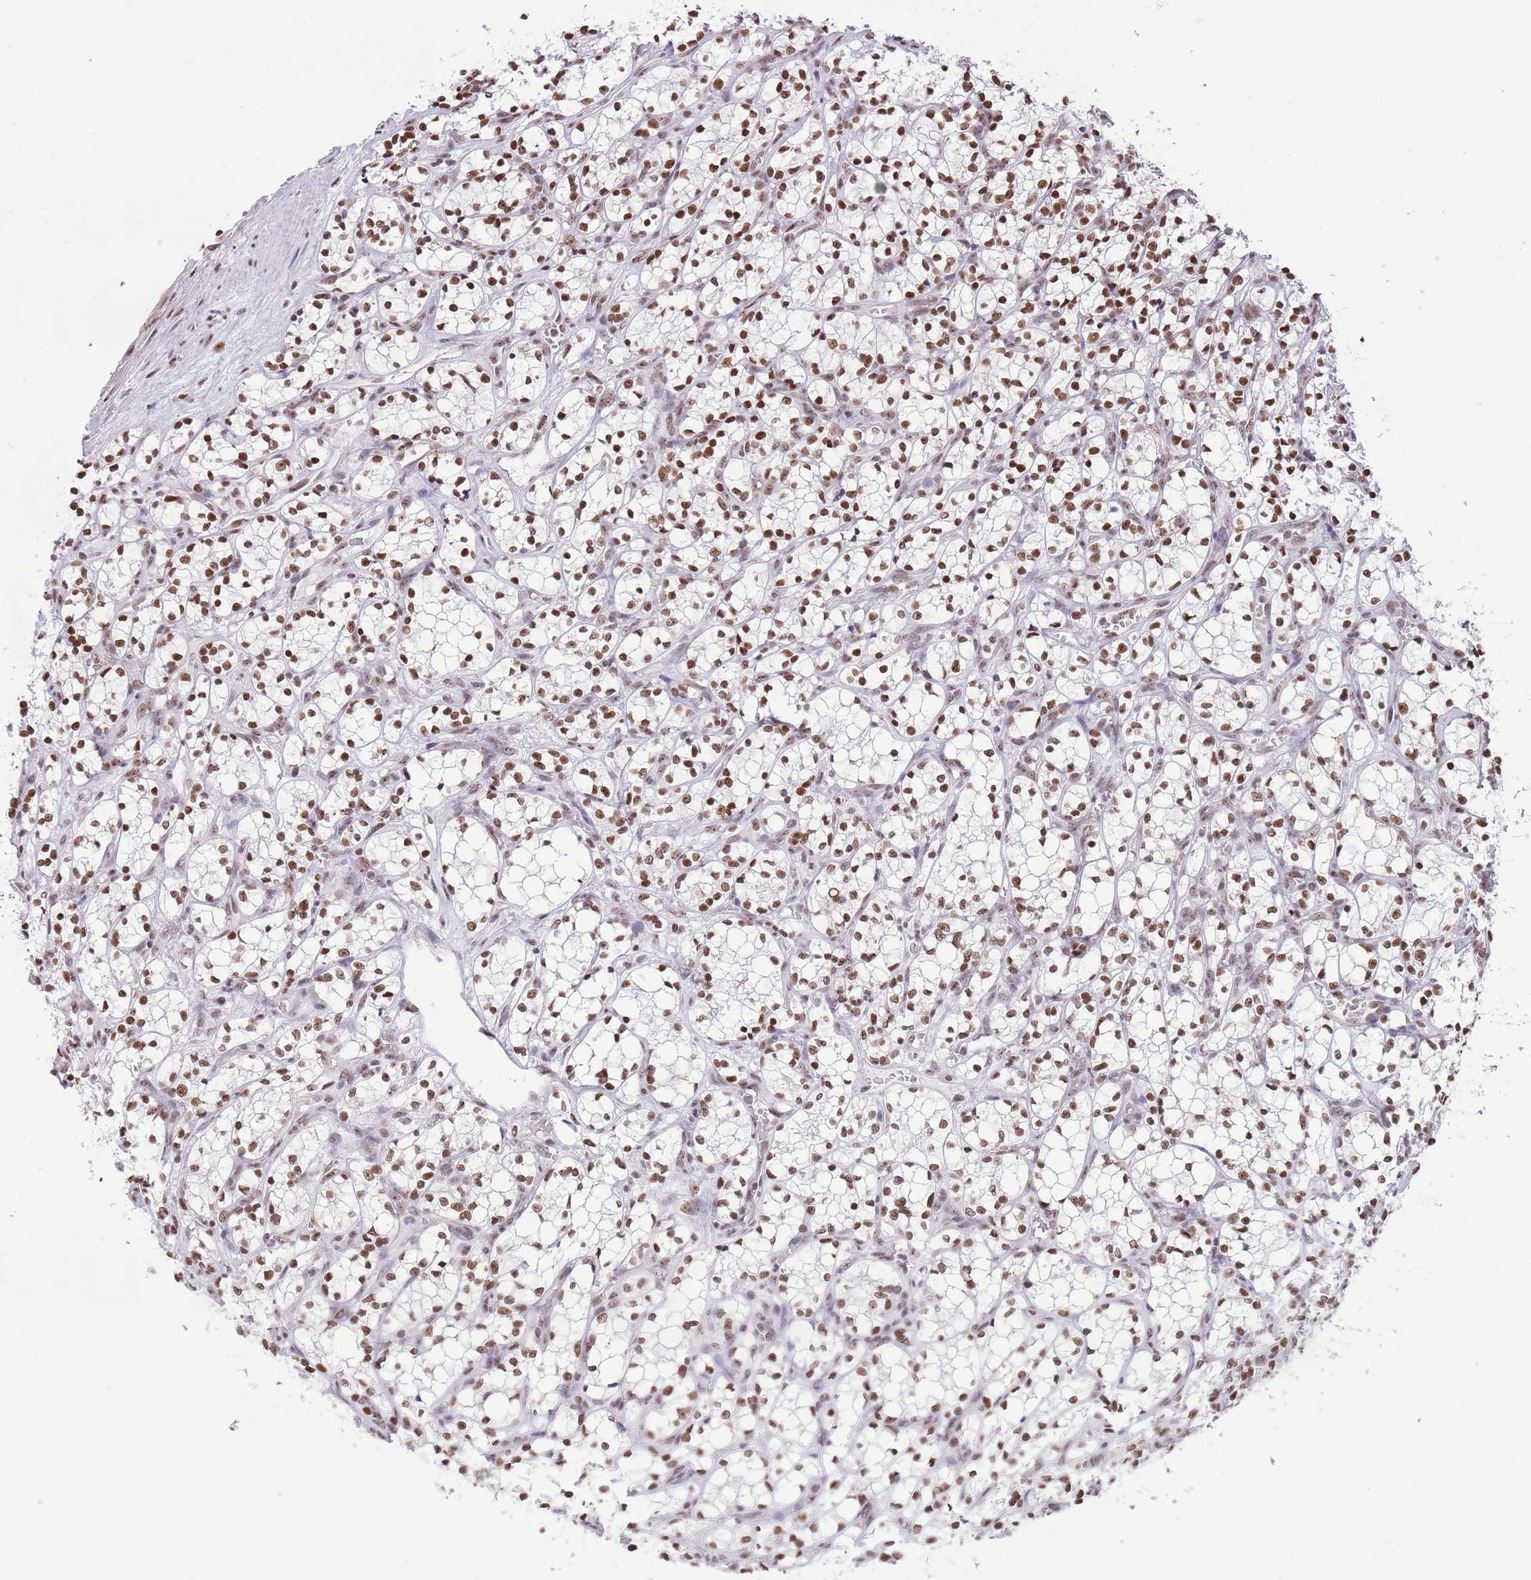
{"staining": {"intensity": "moderate", "quantity": ">75%", "location": "nuclear"}, "tissue": "renal cancer", "cell_type": "Tumor cells", "image_type": "cancer", "snomed": [{"axis": "morphology", "description": "Adenocarcinoma, NOS"}, {"axis": "topography", "description": "Kidney"}], "caption": "Moderate nuclear protein staining is present in approximately >75% of tumor cells in renal cancer (adenocarcinoma). (IHC, brightfield microscopy, high magnification).", "gene": "EVC2", "patient": {"sex": "female", "age": 69}}